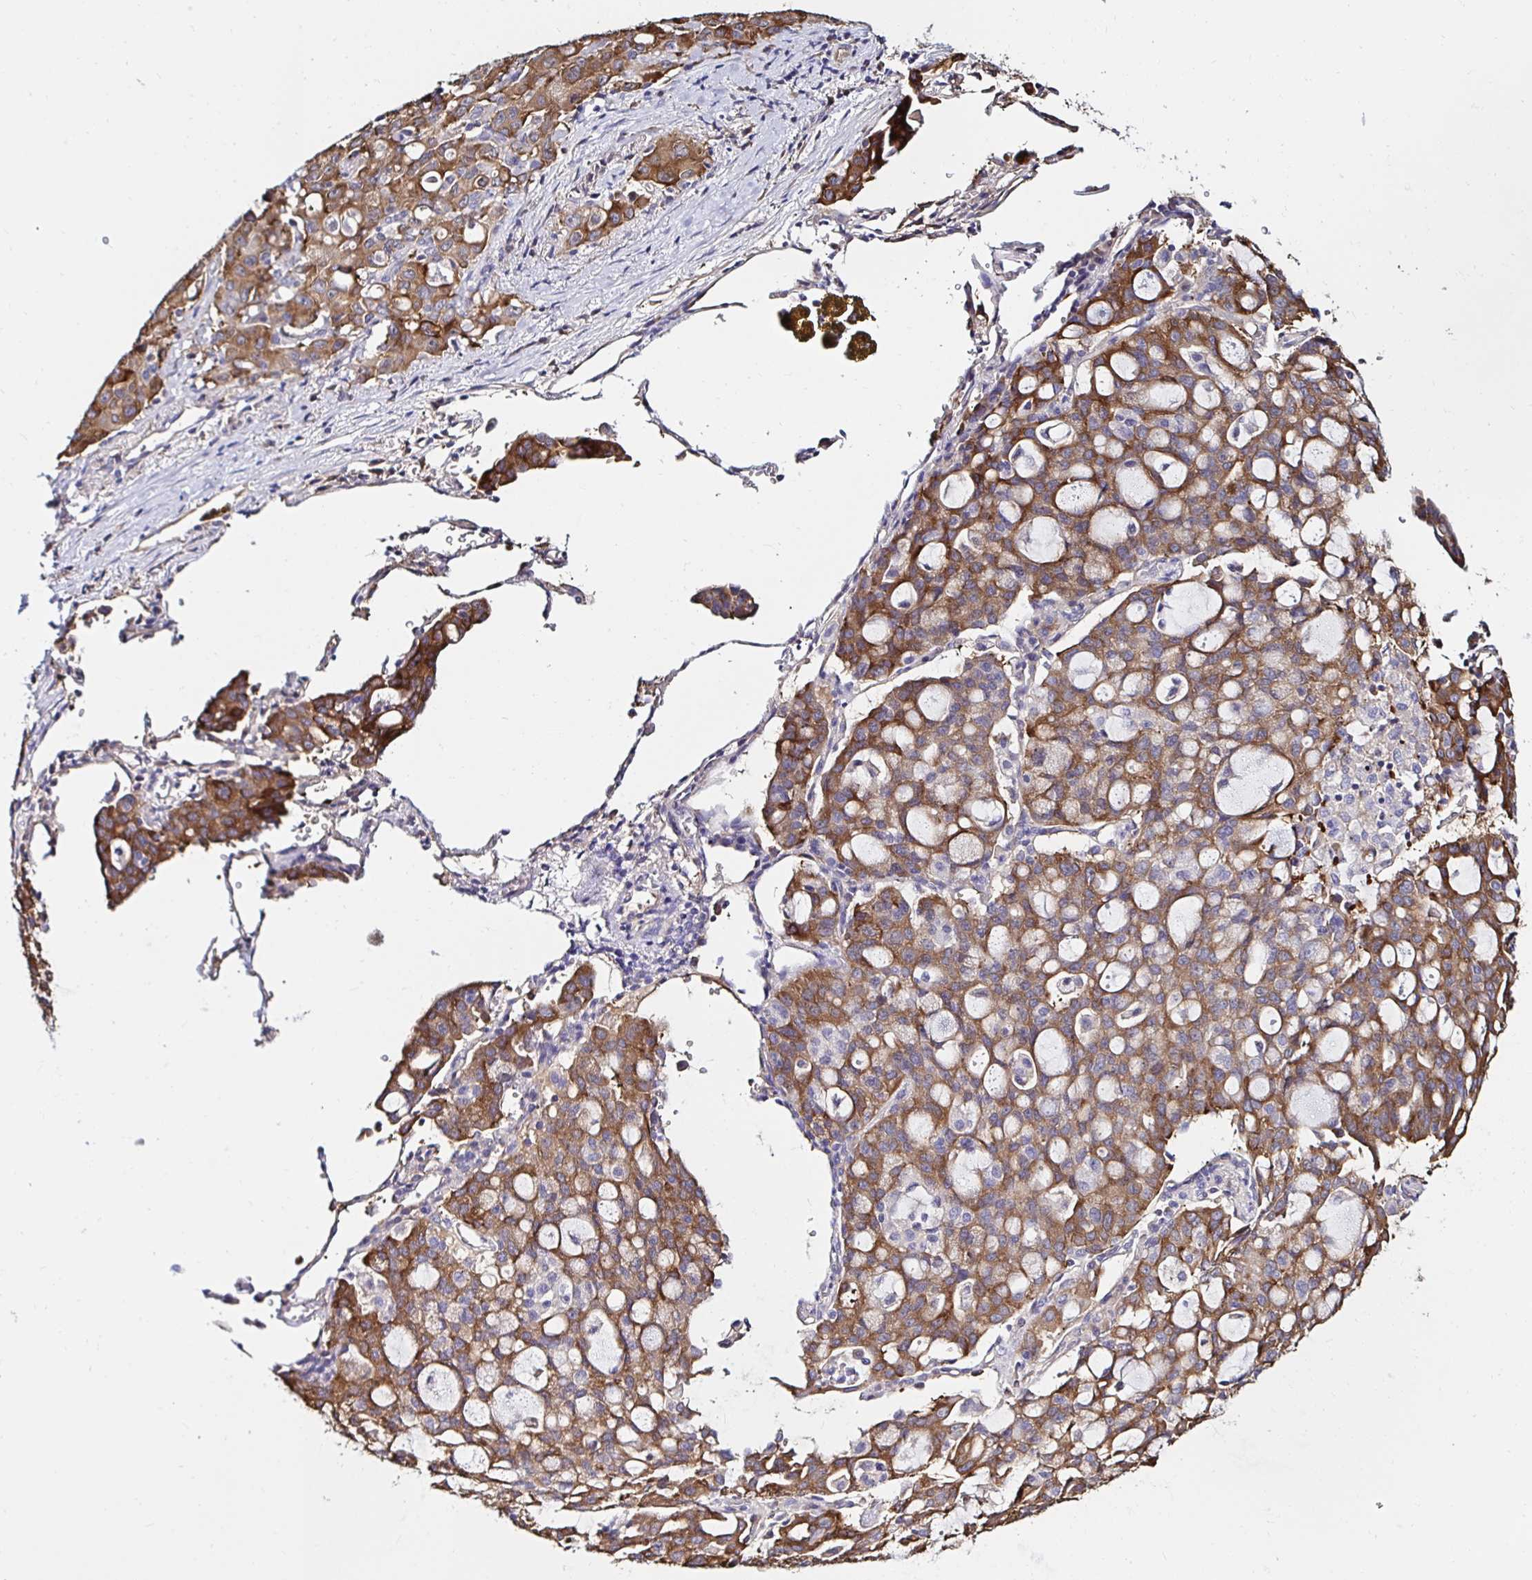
{"staining": {"intensity": "moderate", "quantity": ">75%", "location": "cytoplasmic/membranous"}, "tissue": "lung cancer", "cell_type": "Tumor cells", "image_type": "cancer", "snomed": [{"axis": "morphology", "description": "Adenocarcinoma, NOS"}, {"axis": "topography", "description": "Lung"}], "caption": "Brown immunohistochemical staining in human lung cancer (adenocarcinoma) demonstrates moderate cytoplasmic/membranous positivity in approximately >75% of tumor cells.", "gene": "RSRP1", "patient": {"sex": "female", "age": 44}}